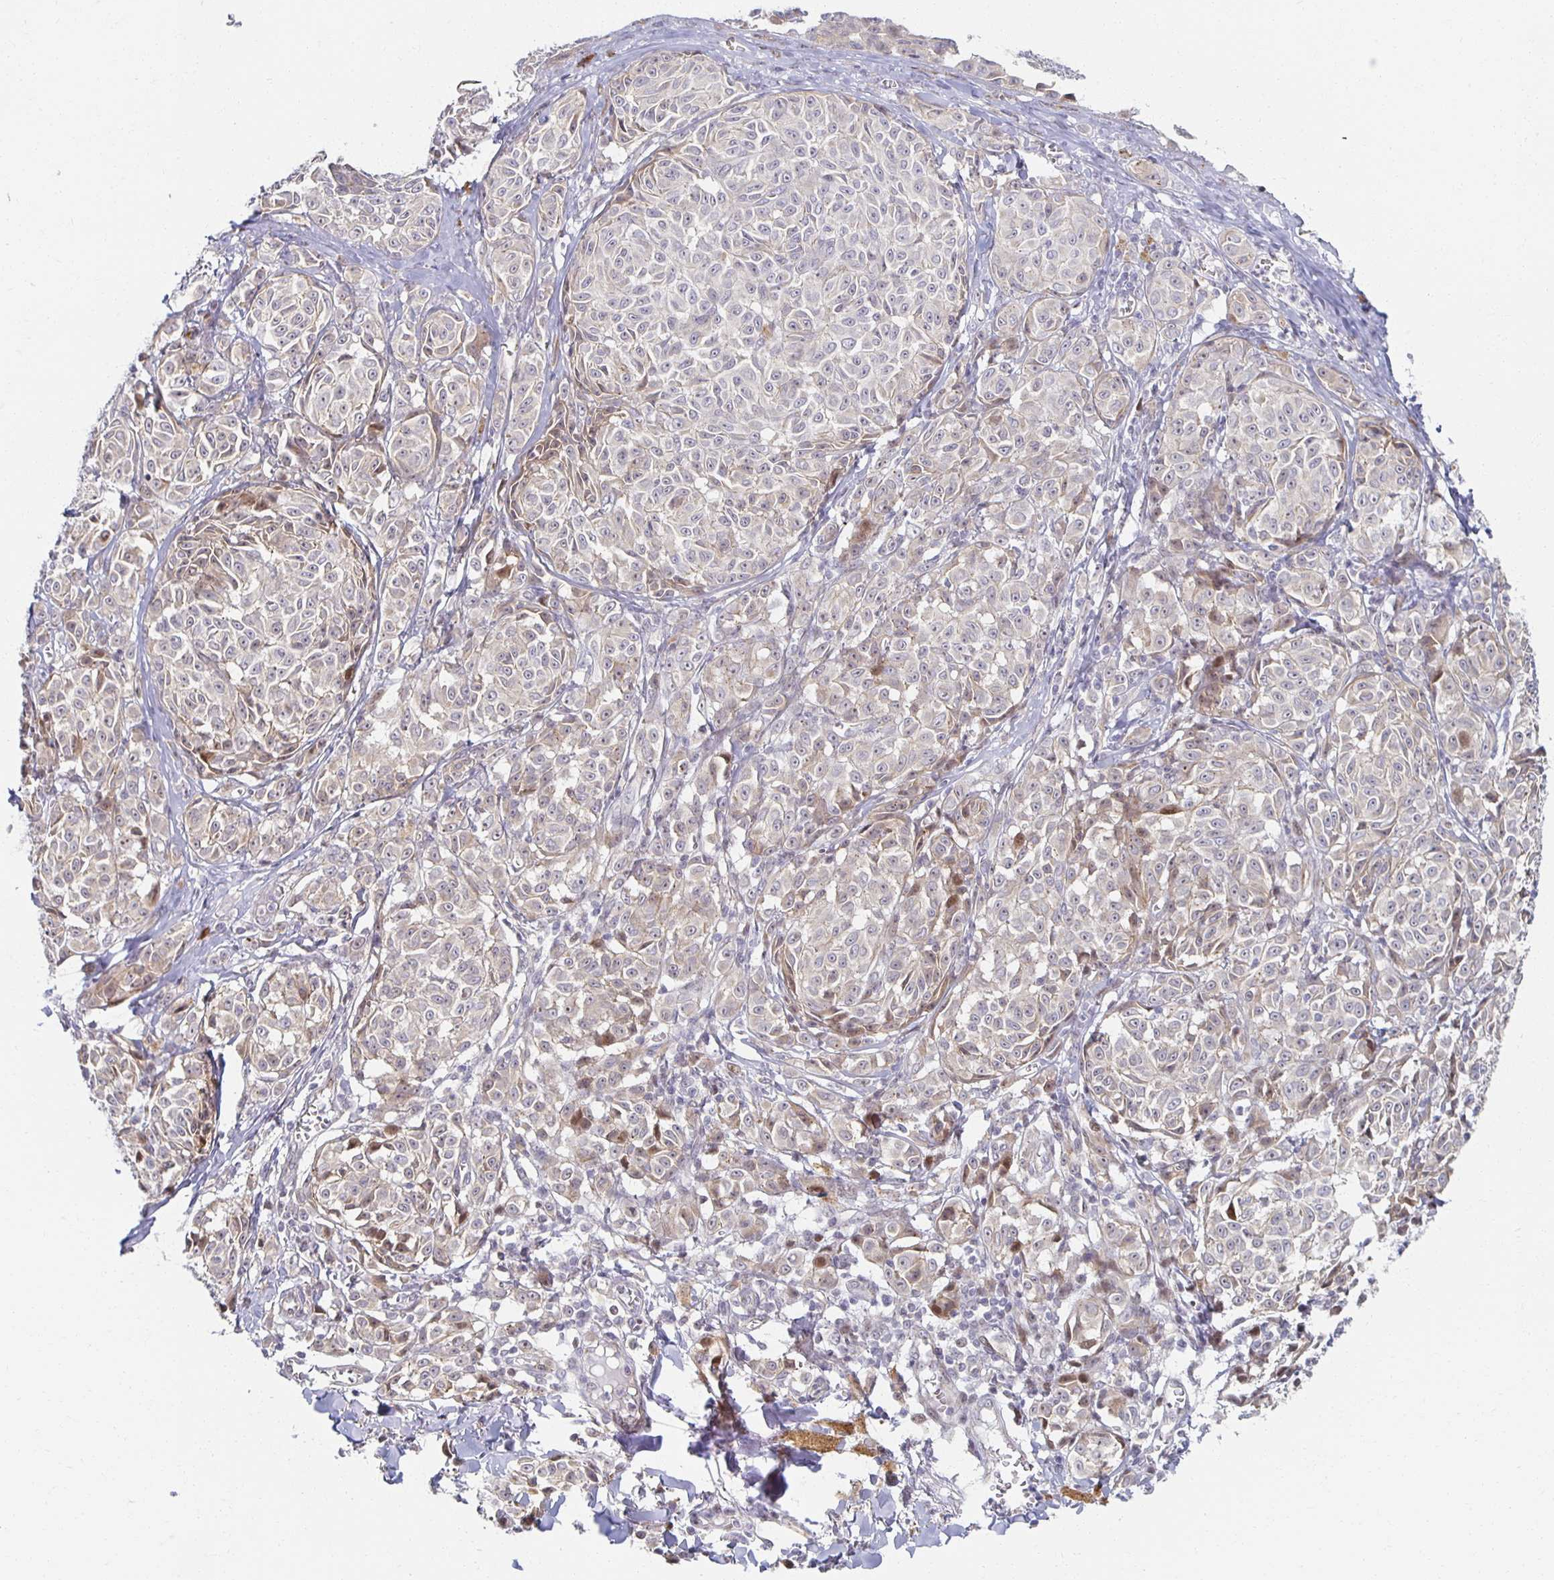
{"staining": {"intensity": "weak", "quantity": "<25%", "location": "cytoplasmic/membranous,nuclear"}, "tissue": "melanoma", "cell_type": "Tumor cells", "image_type": "cancer", "snomed": [{"axis": "morphology", "description": "Malignant melanoma, NOS"}, {"axis": "topography", "description": "Skin"}], "caption": "Micrograph shows no protein expression in tumor cells of malignant melanoma tissue.", "gene": "HCFC1R1", "patient": {"sex": "female", "age": 43}}